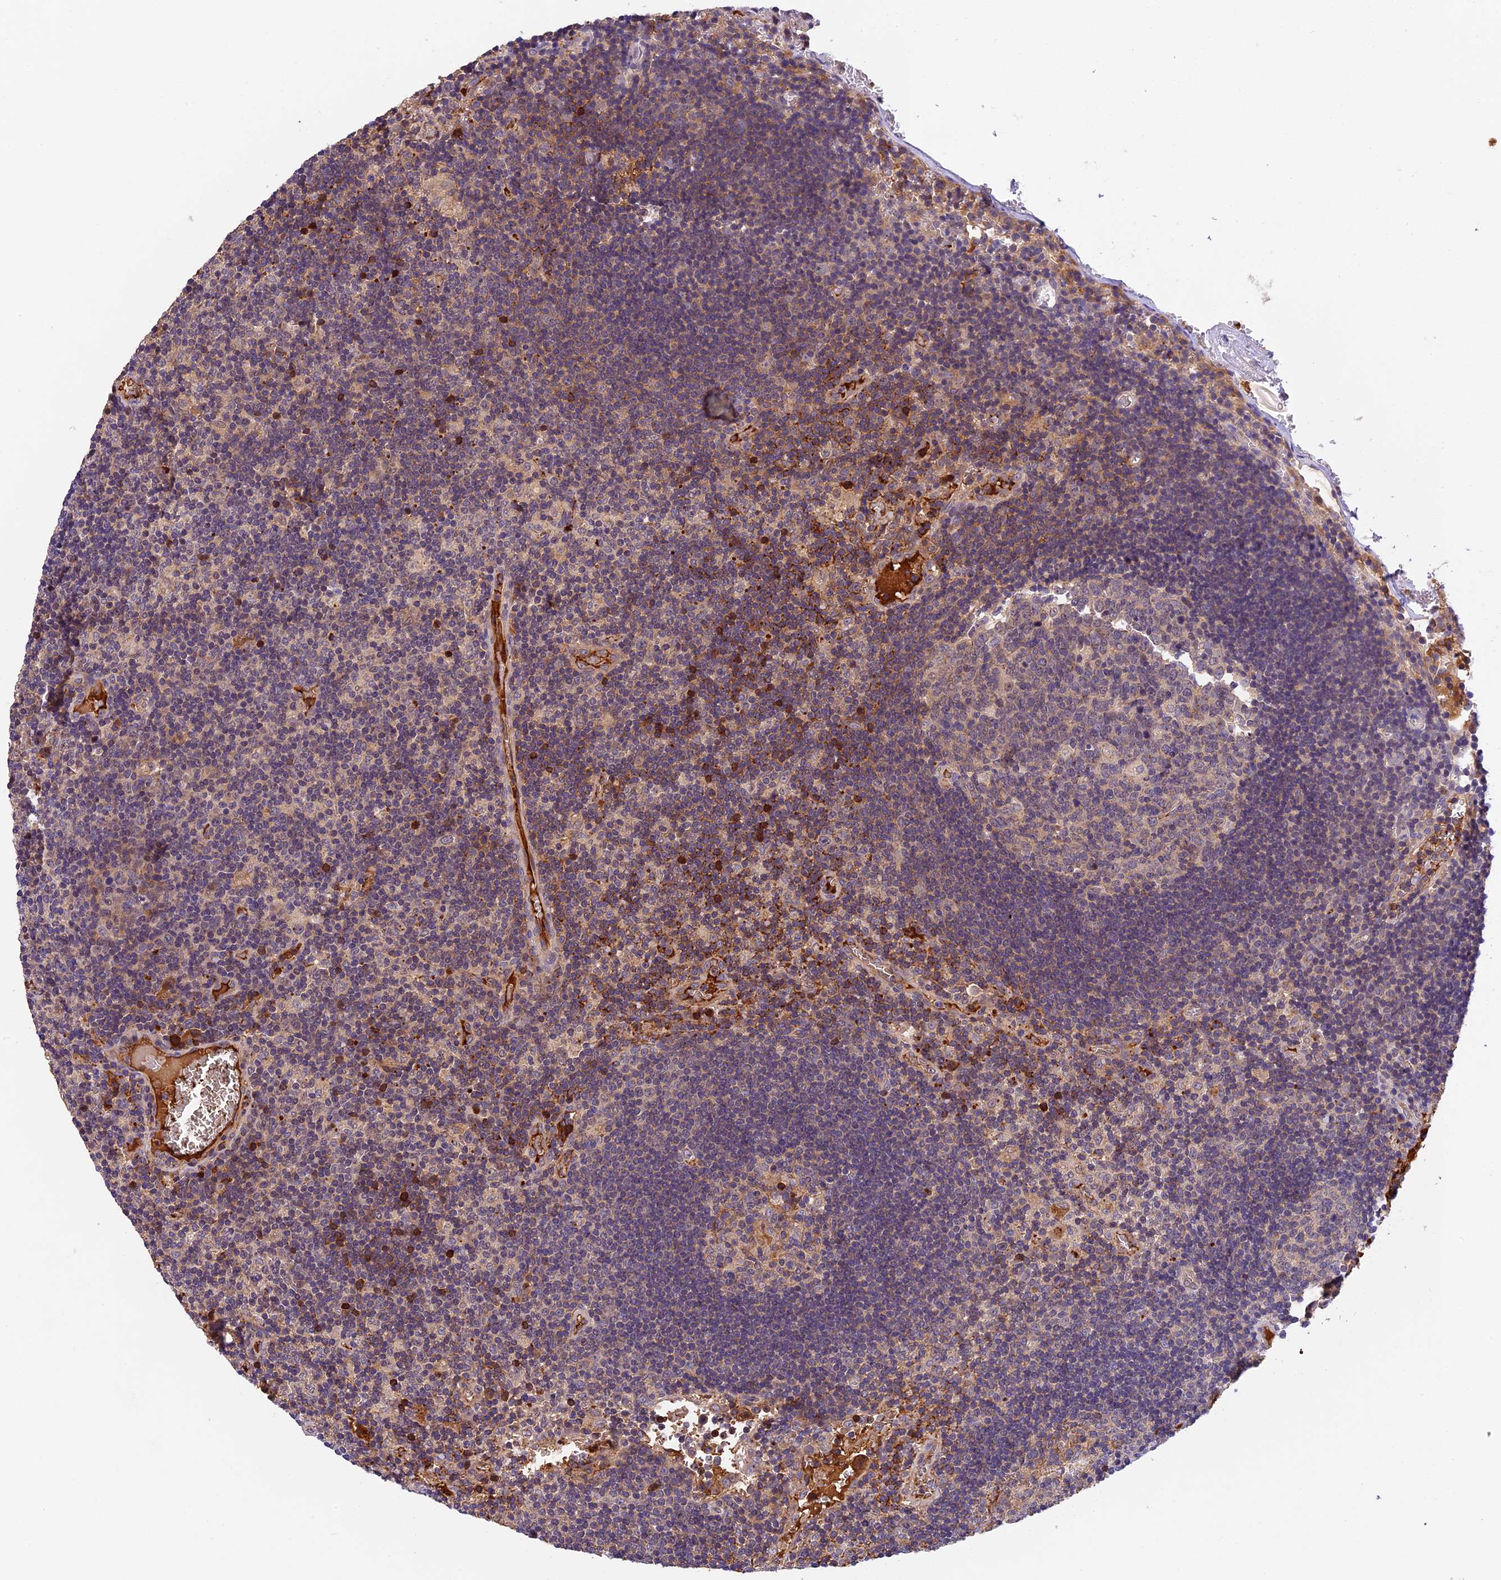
{"staining": {"intensity": "weak", "quantity": "25%-75%", "location": "cytoplasmic/membranous"}, "tissue": "lymph node", "cell_type": "Germinal center cells", "image_type": "normal", "snomed": [{"axis": "morphology", "description": "Normal tissue, NOS"}, {"axis": "topography", "description": "Lymph node"}], "caption": "The histopathology image demonstrates immunohistochemical staining of normal lymph node. There is weak cytoplasmic/membranous expression is identified in approximately 25%-75% of germinal center cells.", "gene": "PHAF1", "patient": {"sex": "female", "age": 73}}